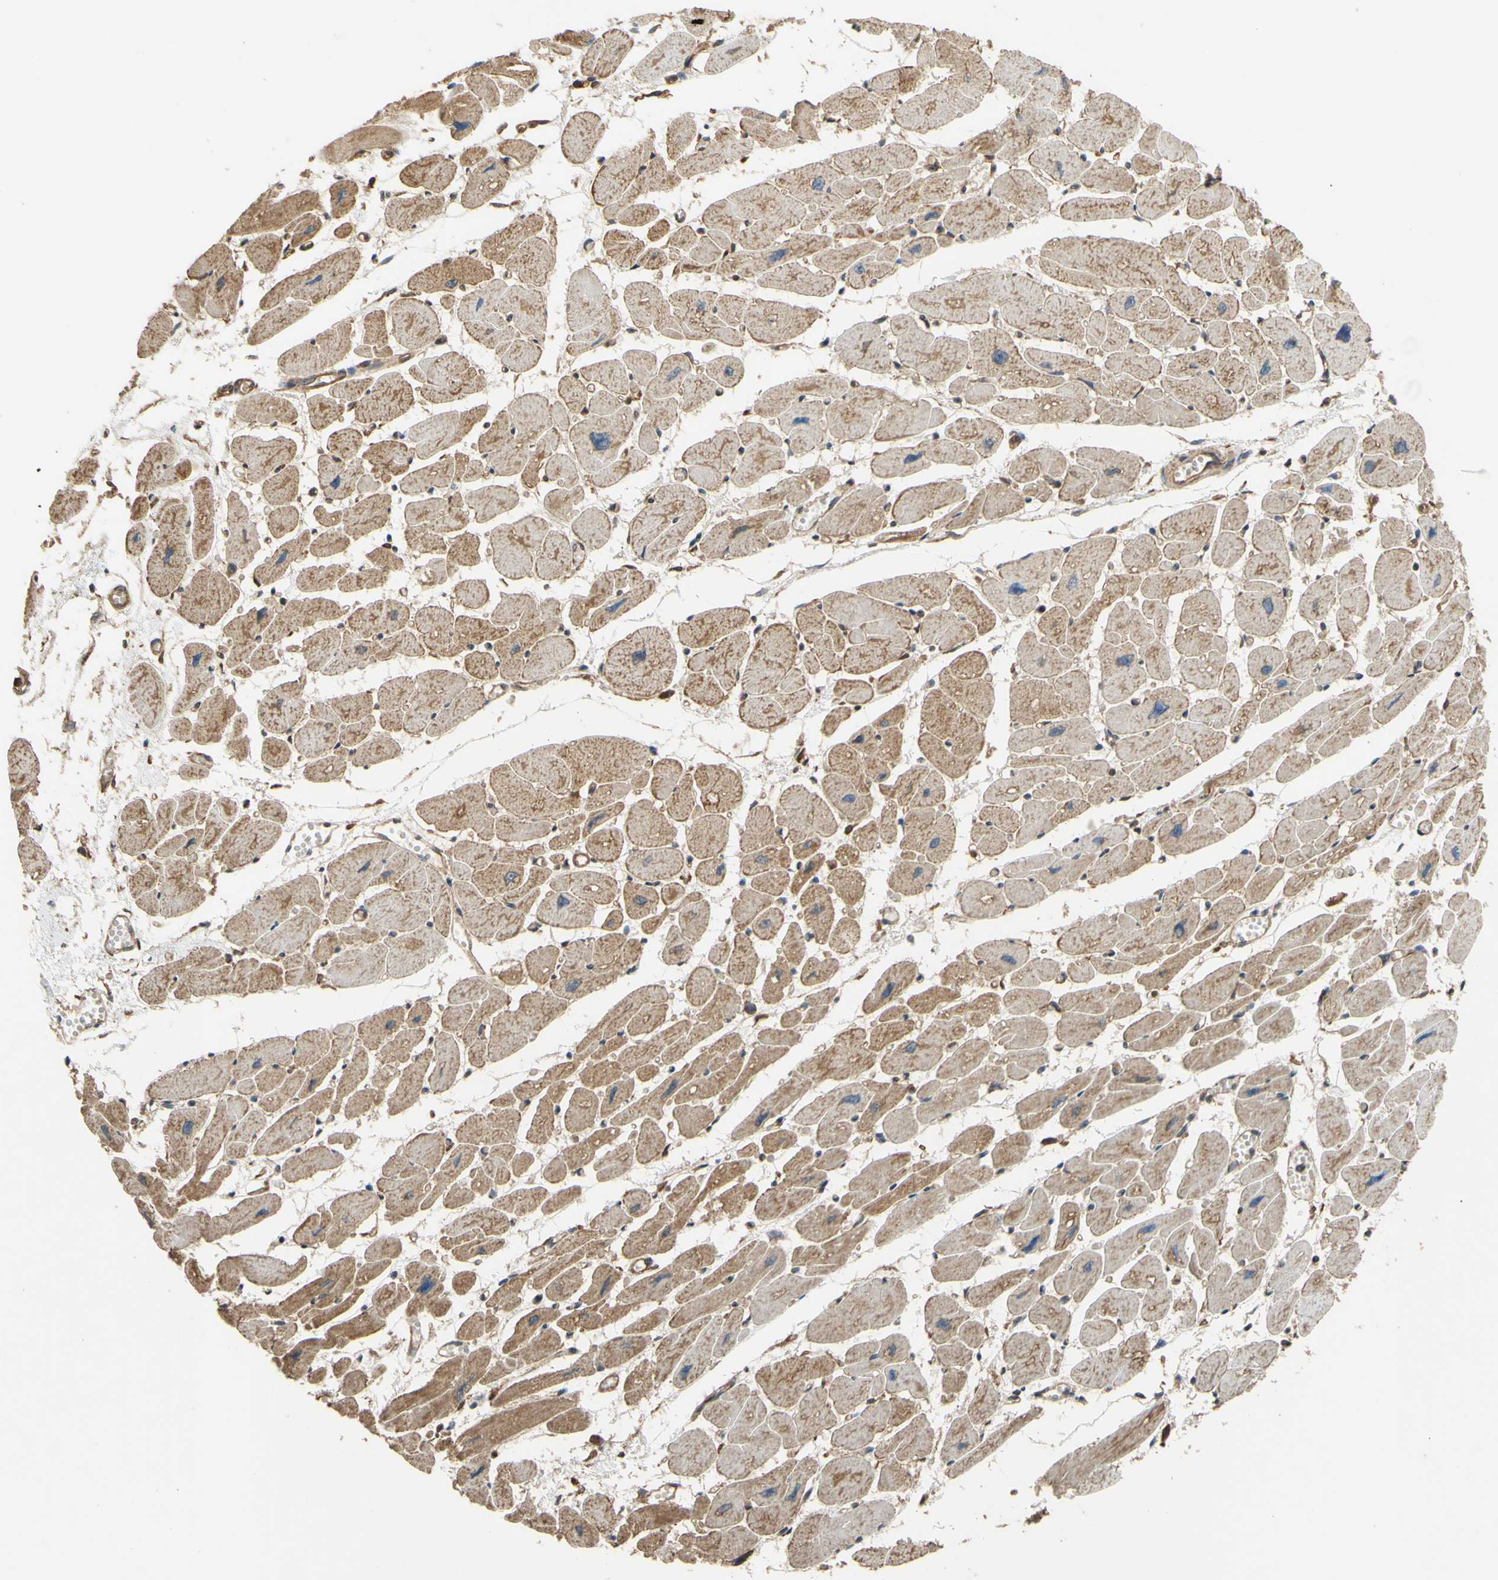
{"staining": {"intensity": "moderate", "quantity": ">75%", "location": "cytoplasmic/membranous"}, "tissue": "heart muscle", "cell_type": "Cardiomyocytes", "image_type": "normal", "snomed": [{"axis": "morphology", "description": "Normal tissue, NOS"}, {"axis": "topography", "description": "Heart"}], "caption": "Moderate cytoplasmic/membranous staining is seen in about >75% of cardiomyocytes in benign heart muscle.", "gene": "CTTN", "patient": {"sex": "female", "age": 54}}